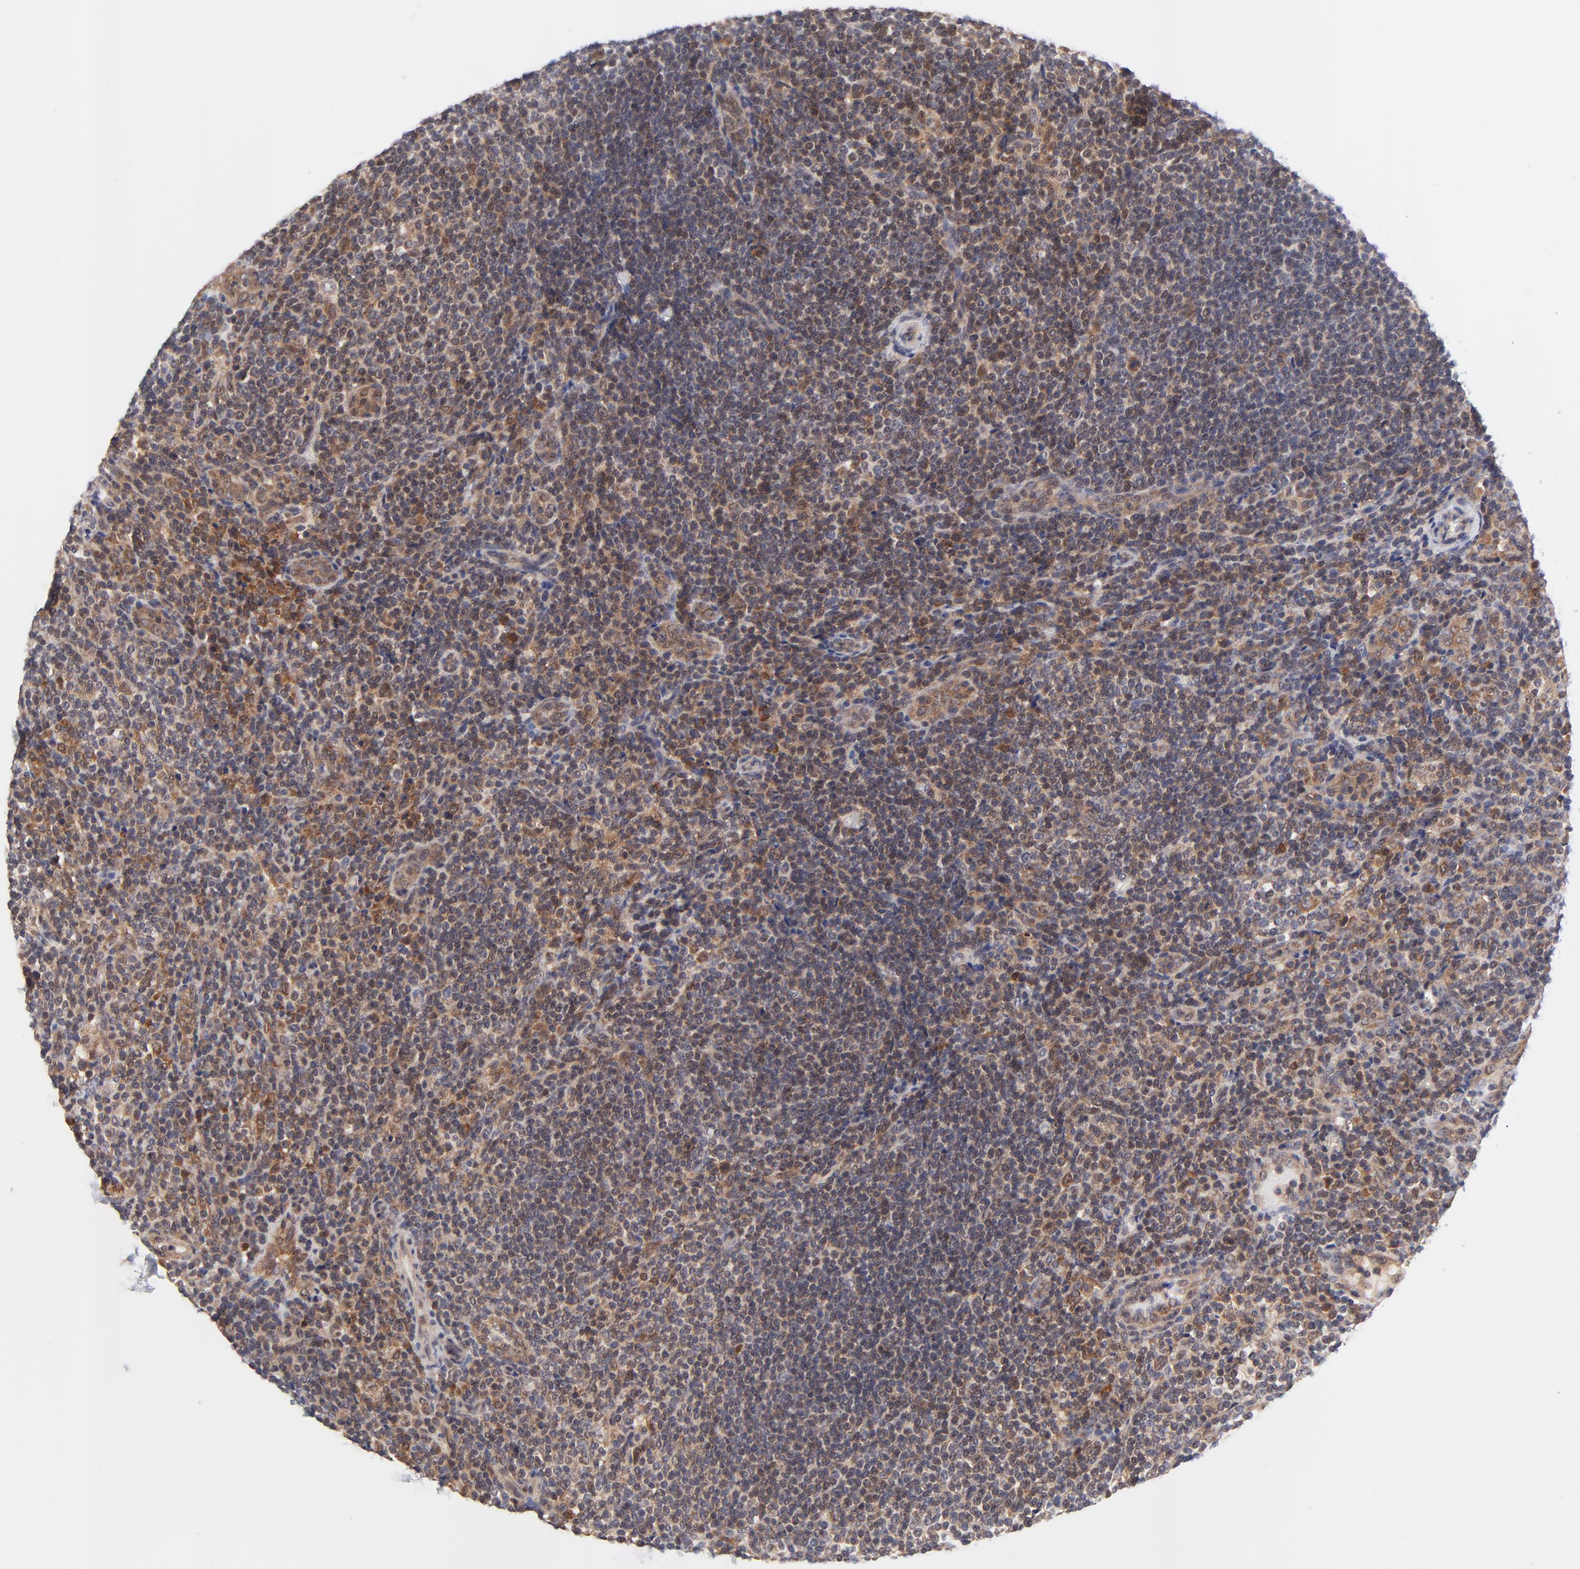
{"staining": {"intensity": "moderate", "quantity": ">75%", "location": "cytoplasmic/membranous,nuclear"}, "tissue": "lymphoma", "cell_type": "Tumor cells", "image_type": "cancer", "snomed": [{"axis": "morphology", "description": "Malignant lymphoma, non-Hodgkin's type, Low grade"}, {"axis": "topography", "description": "Lymph node"}], "caption": "Protein staining shows moderate cytoplasmic/membranous and nuclear positivity in about >75% of tumor cells in malignant lymphoma, non-Hodgkin's type (low-grade).", "gene": "TXNL1", "patient": {"sex": "female", "age": 76}}